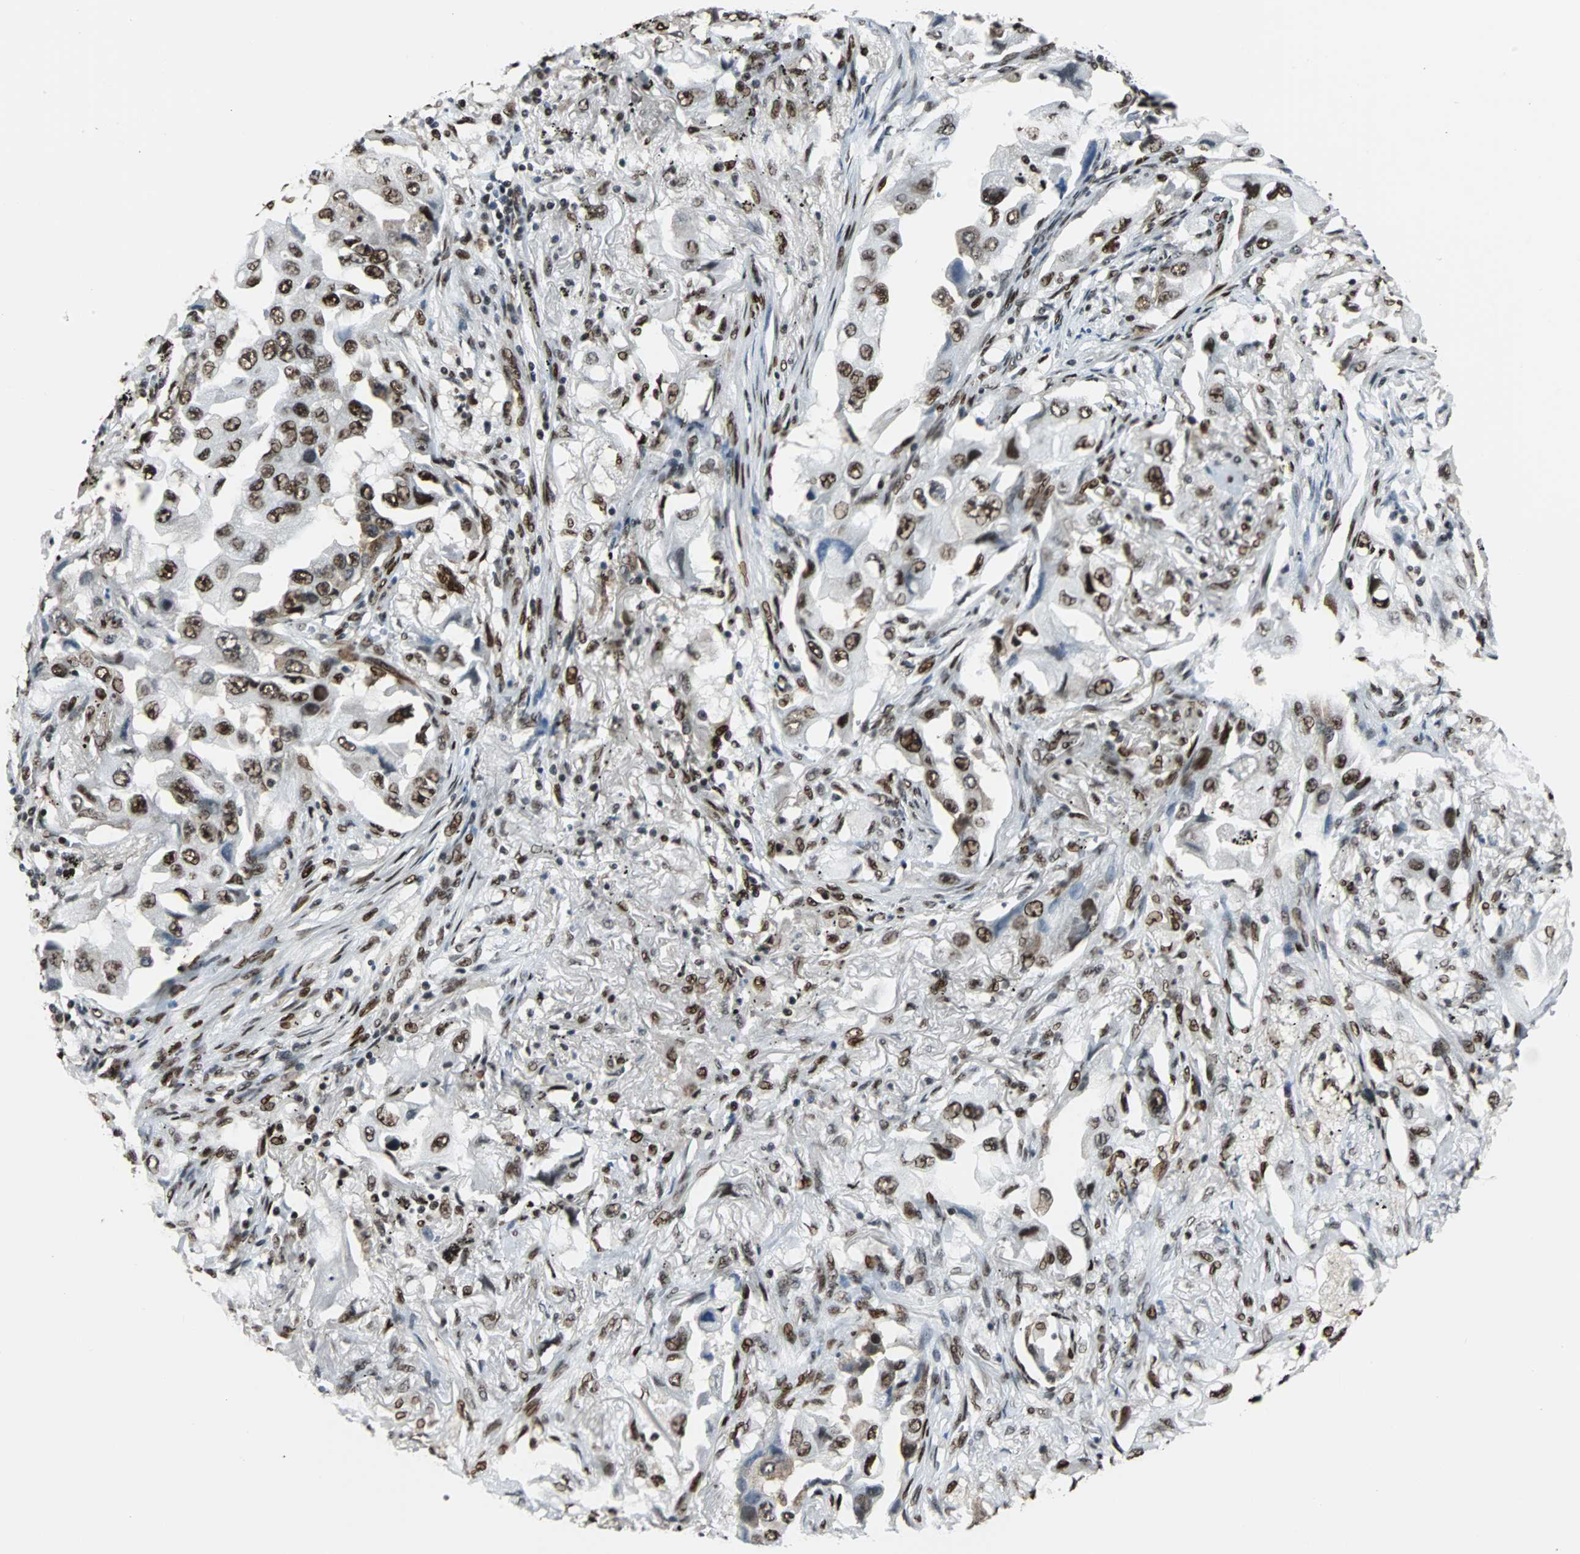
{"staining": {"intensity": "strong", "quantity": ">75%", "location": "nuclear"}, "tissue": "lung cancer", "cell_type": "Tumor cells", "image_type": "cancer", "snomed": [{"axis": "morphology", "description": "Adenocarcinoma, NOS"}, {"axis": "topography", "description": "Lung"}], "caption": "Protein analysis of lung adenocarcinoma tissue demonstrates strong nuclear positivity in about >75% of tumor cells.", "gene": "XRCC4", "patient": {"sex": "female", "age": 65}}